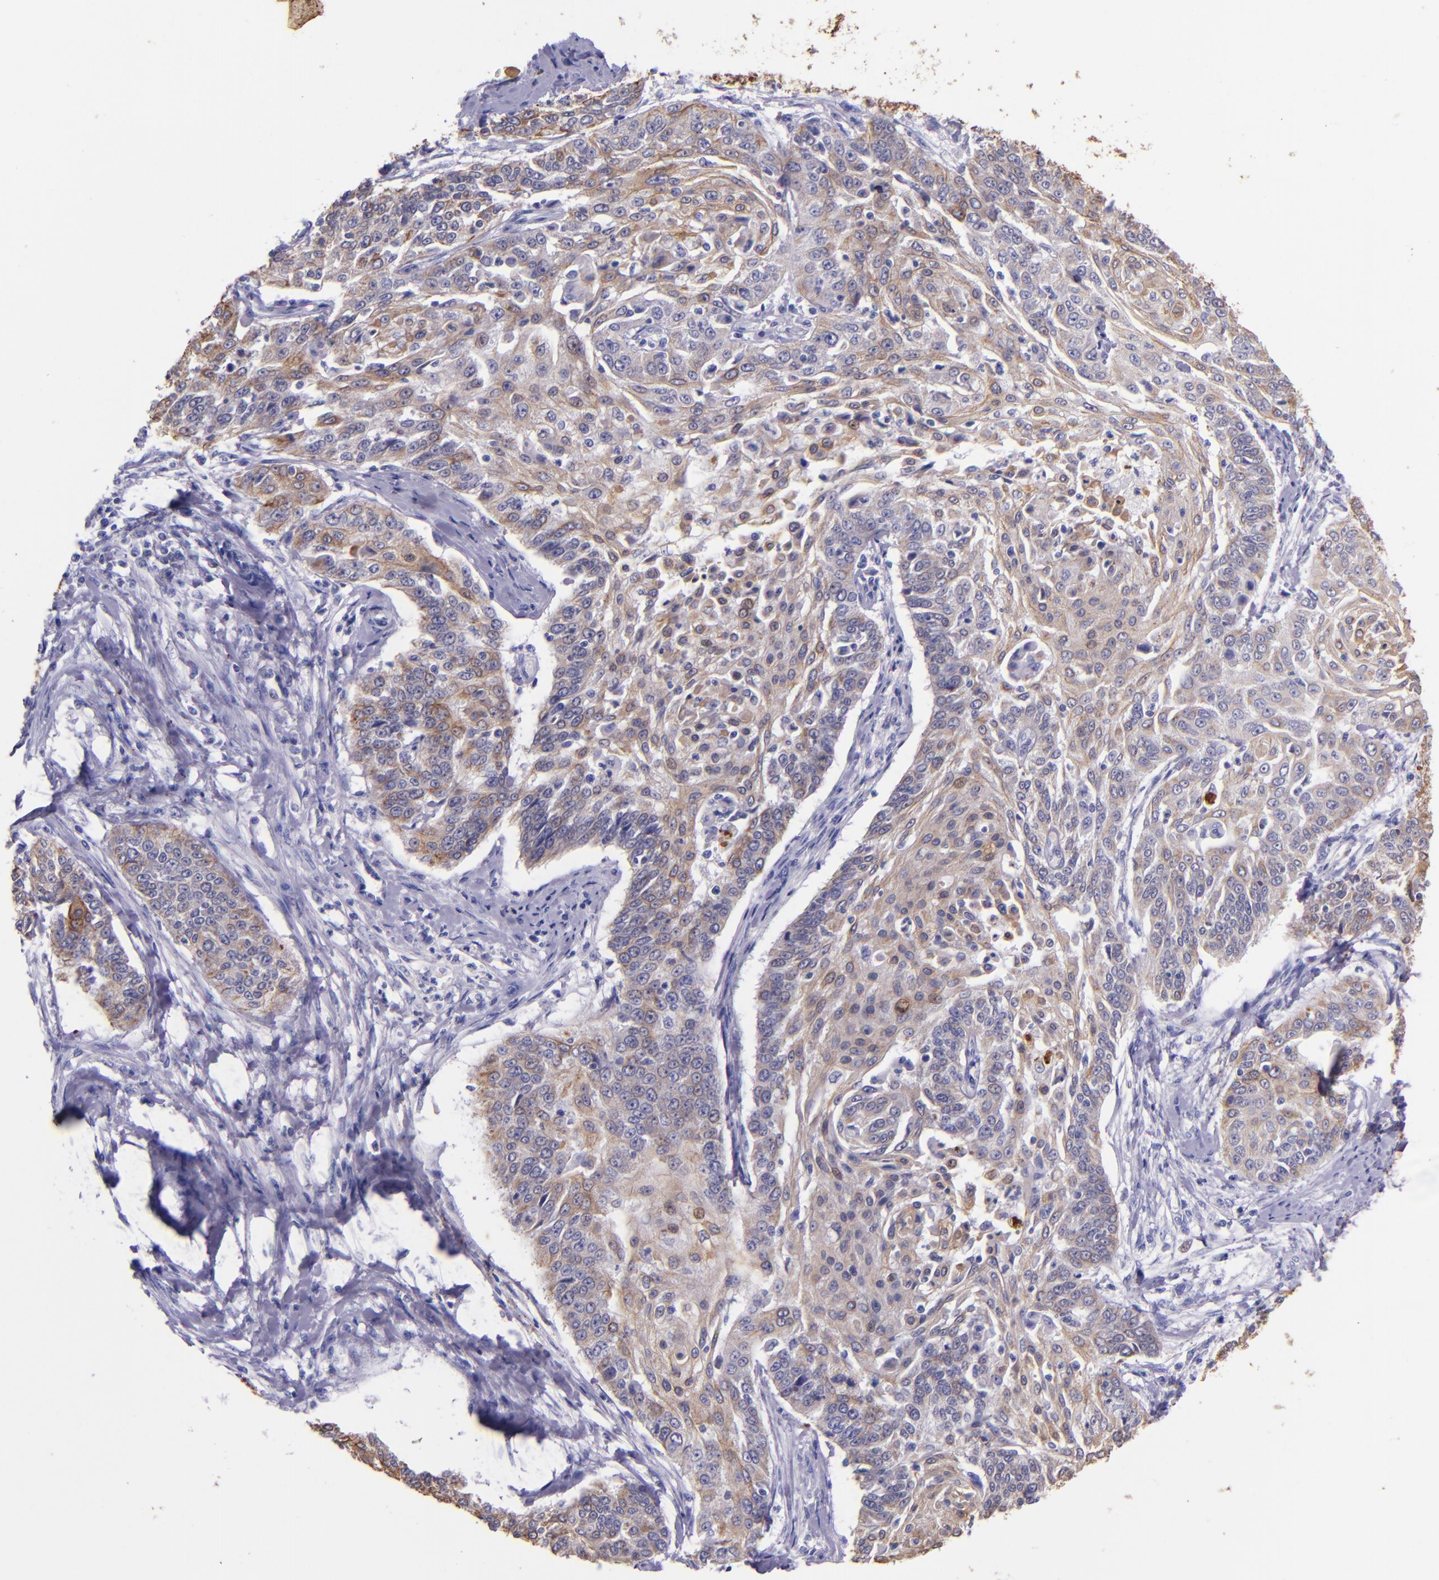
{"staining": {"intensity": "weak", "quantity": ">75%", "location": "cytoplasmic/membranous"}, "tissue": "cervical cancer", "cell_type": "Tumor cells", "image_type": "cancer", "snomed": [{"axis": "morphology", "description": "Squamous cell carcinoma, NOS"}, {"axis": "topography", "description": "Cervix"}], "caption": "Immunohistochemistry histopathology image of neoplastic tissue: human squamous cell carcinoma (cervical) stained using IHC exhibits low levels of weak protein expression localized specifically in the cytoplasmic/membranous of tumor cells, appearing as a cytoplasmic/membranous brown color.", "gene": "KRT4", "patient": {"sex": "female", "age": 64}}